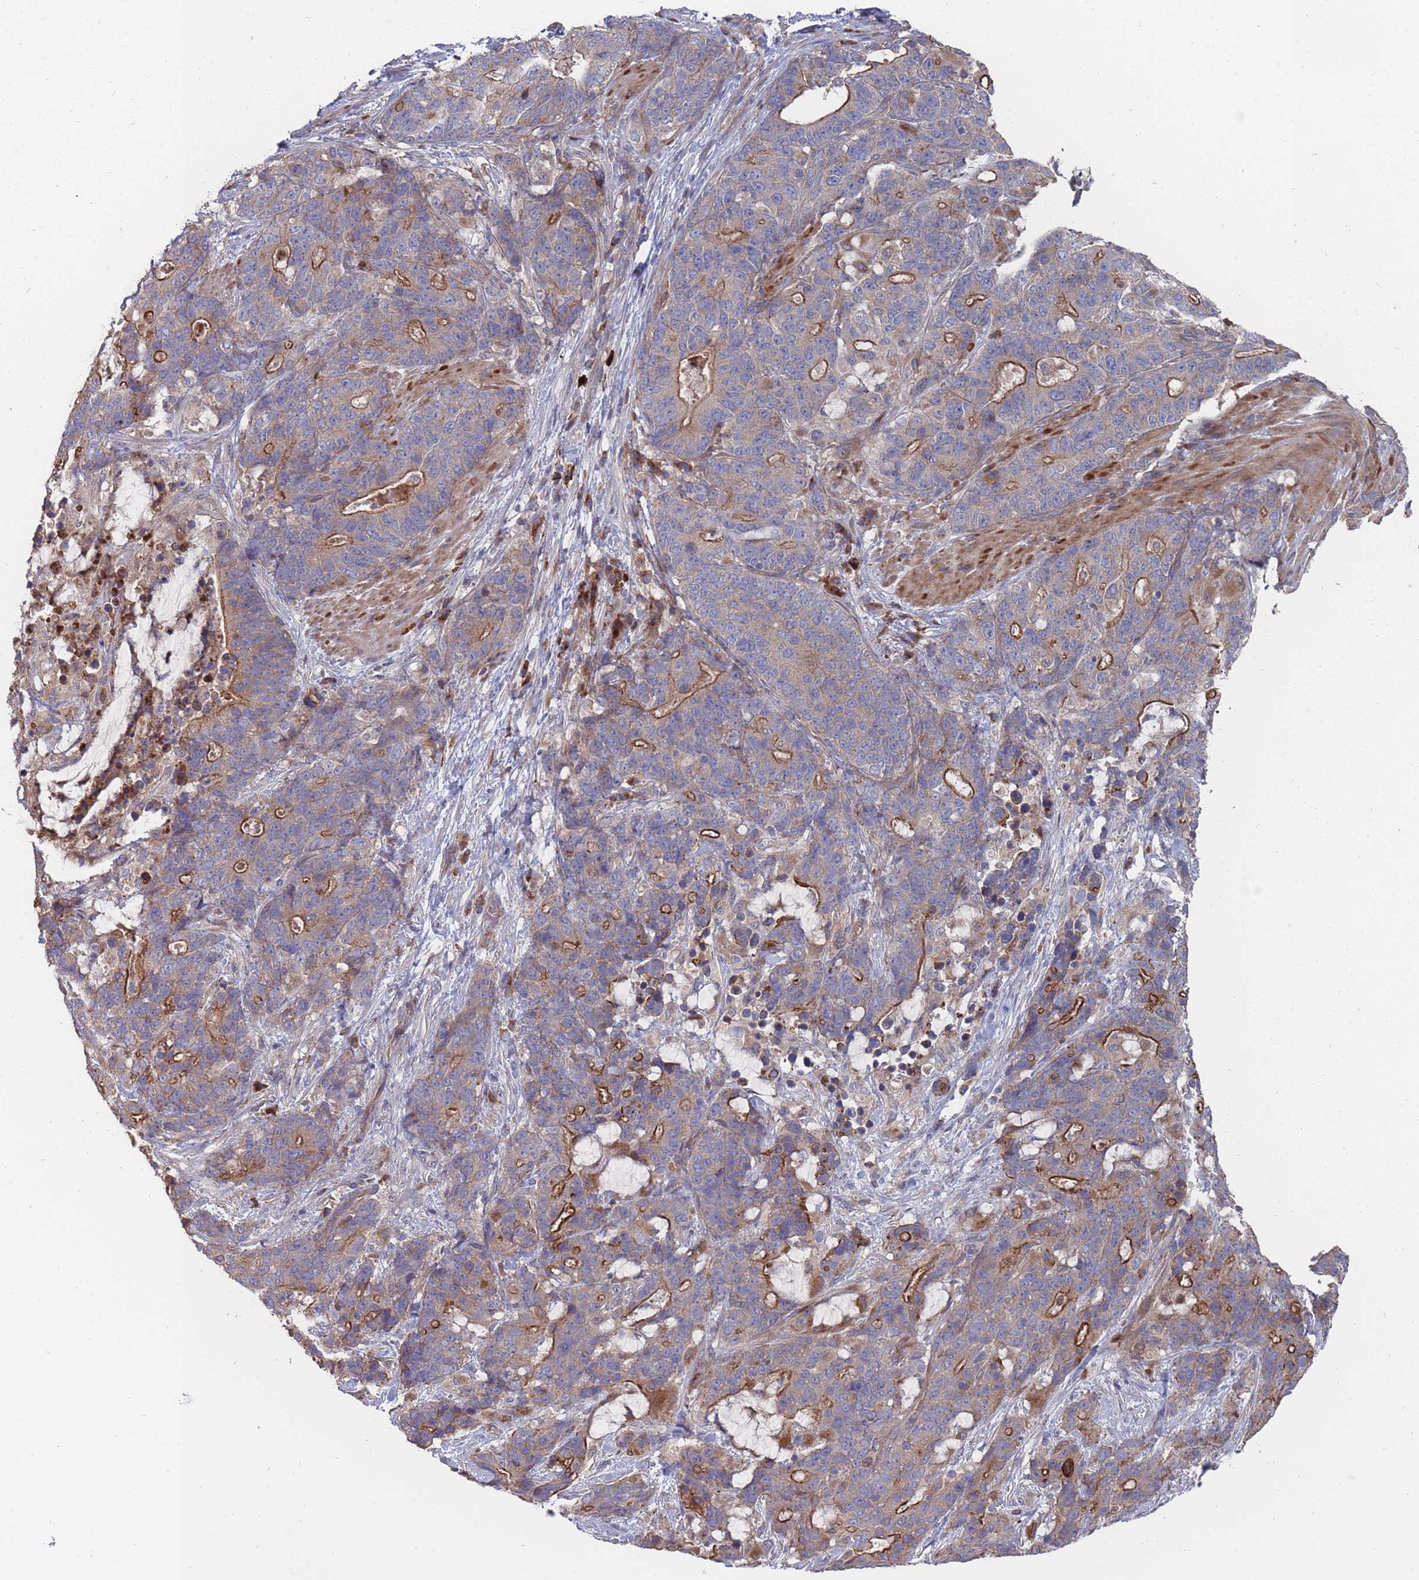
{"staining": {"intensity": "moderate", "quantity": "25%-75%", "location": "cytoplasmic/membranous"}, "tissue": "stomach cancer", "cell_type": "Tumor cells", "image_type": "cancer", "snomed": [{"axis": "morphology", "description": "Normal tissue, NOS"}, {"axis": "morphology", "description": "Adenocarcinoma, NOS"}, {"axis": "topography", "description": "Stomach"}], "caption": "This is an image of immunohistochemistry (IHC) staining of adenocarcinoma (stomach), which shows moderate expression in the cytoplasmic/membranous of tumor cells.", "gene": "THSD7B", "patient": {"sex": "female", "age": 64}}